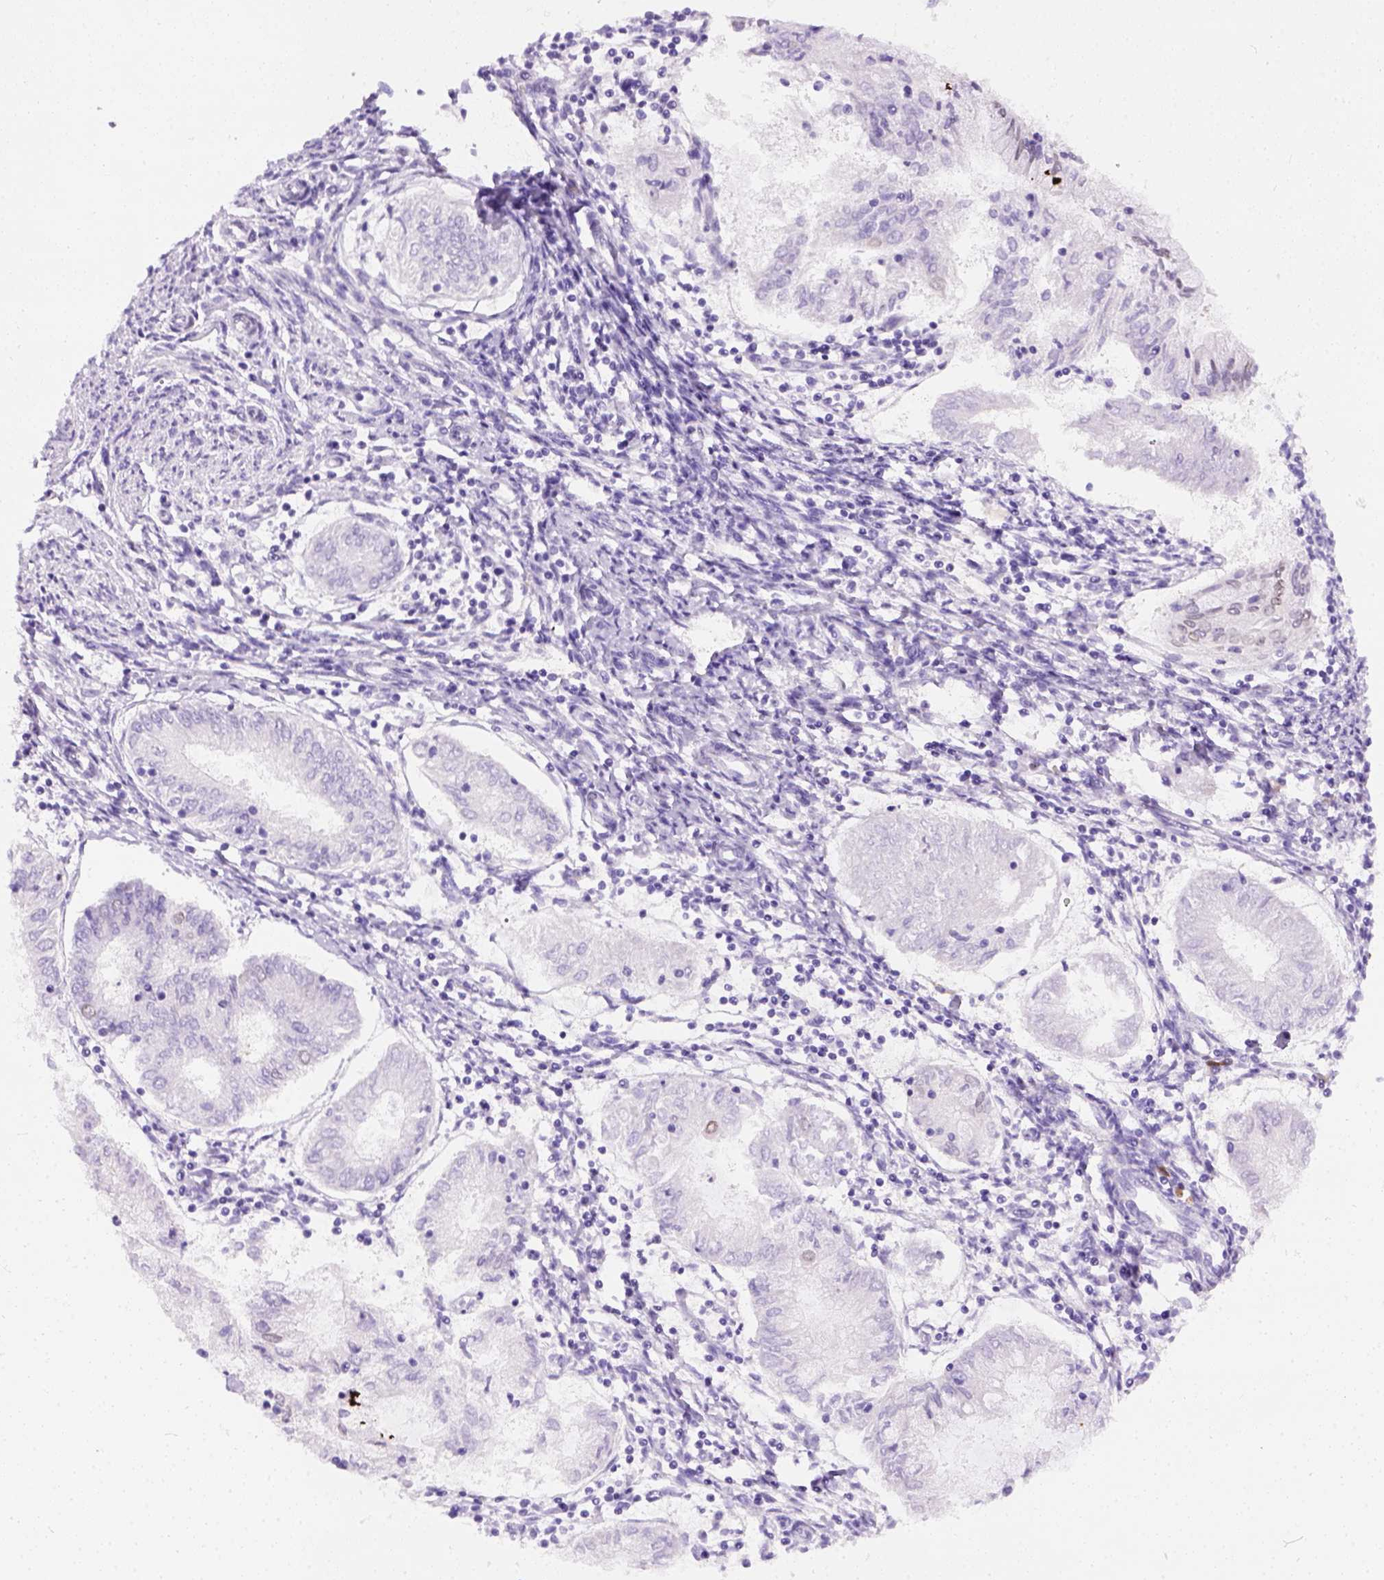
{"staining": {"intensity": "negative", "quantity": "none", "location": "none"}, "tissue": "endometrial cancer", "cell_type": "Tumor cells", "image_type": "cancer", "snomed": [{"axis": "morphology", "description": "Adenocarcinoma, NOS"}, {"axis": "topography", "description": "Endometrium"}], "caption": "Immunohistochemistry image of endometrial adenocarcinoma stained for a protein (brown), which exhibits no staining in tumor cells.", "gene": "FAM184B", "patient": {"sex": "female", "age": 68}}